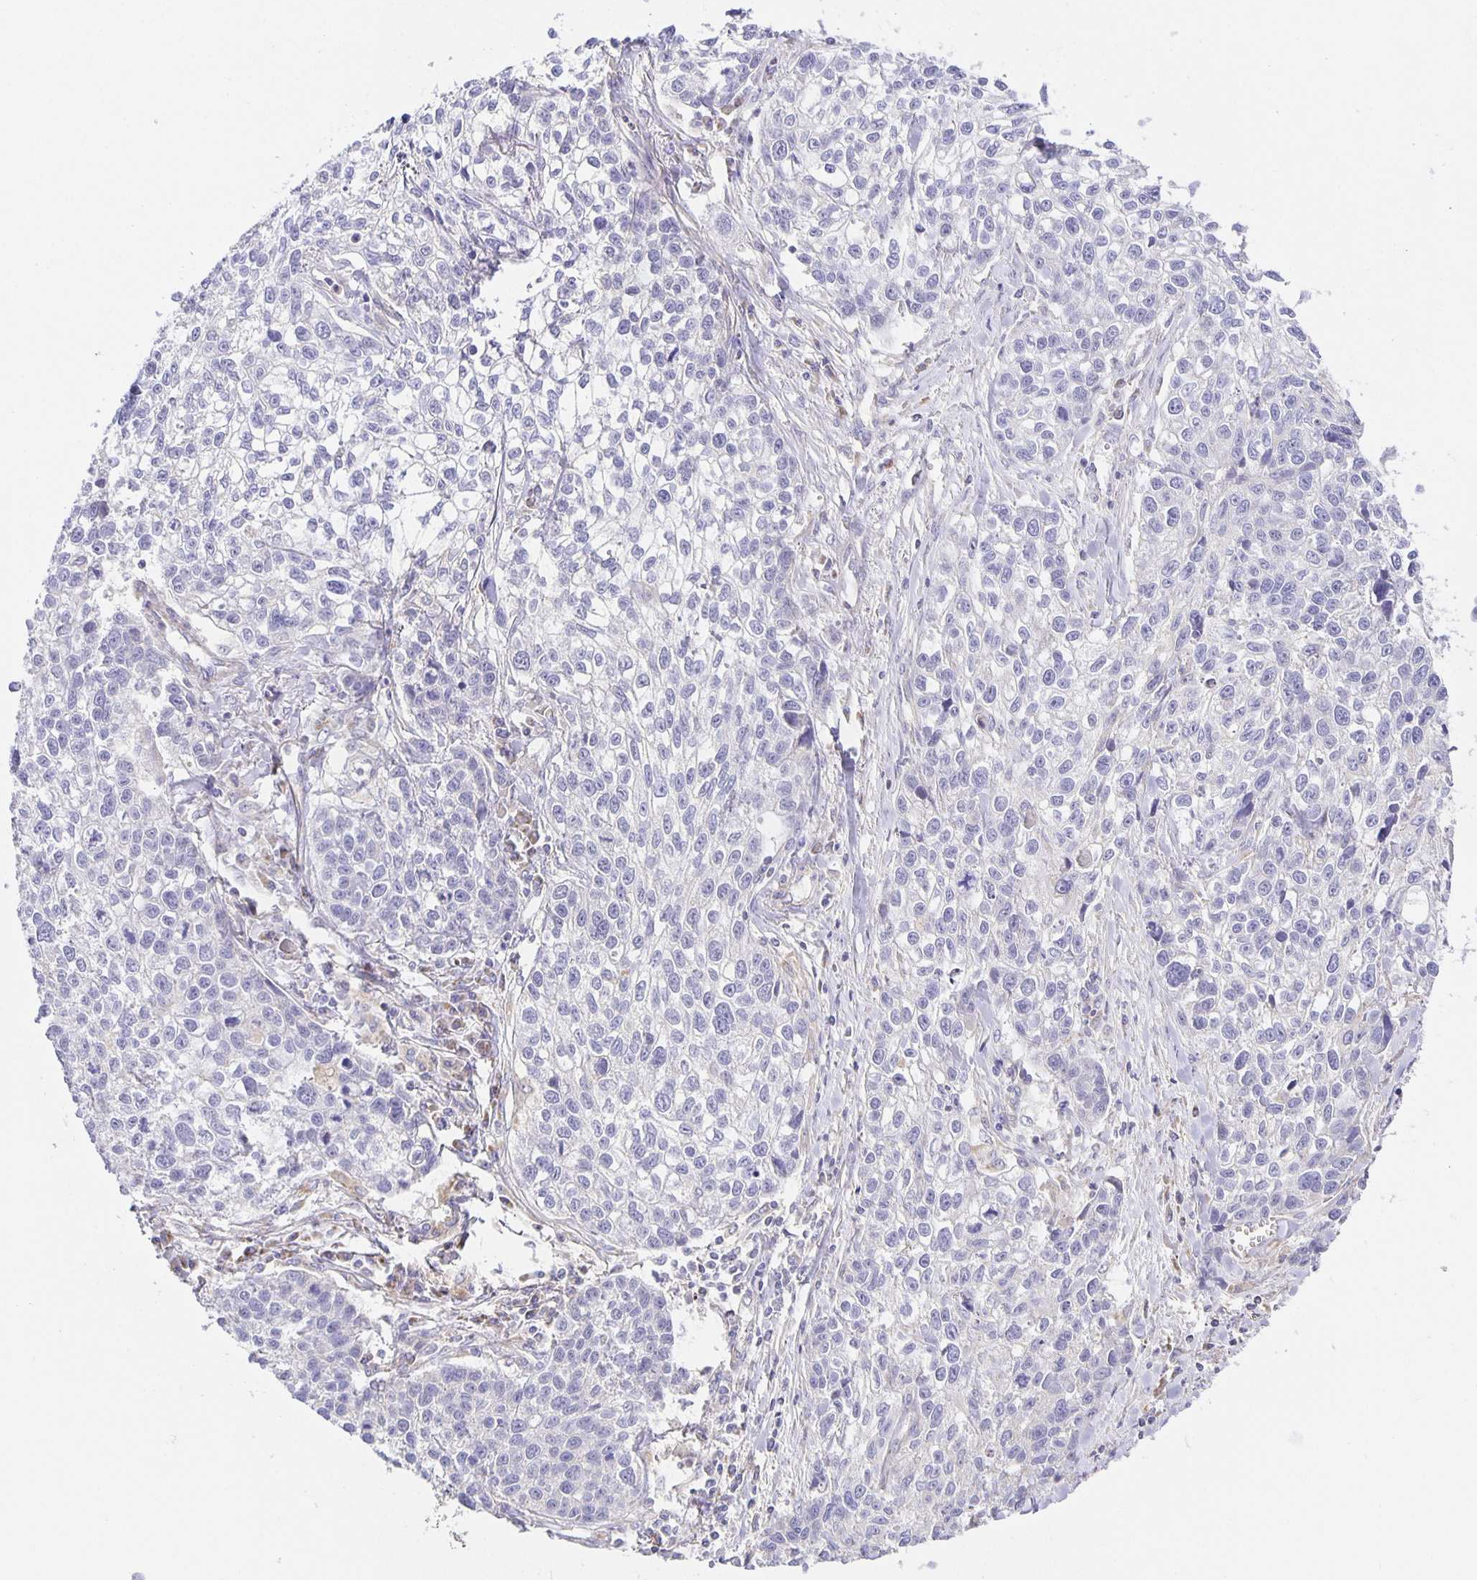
{"staining": {"intensity": "negative", "quantity": "none", "location": "none"}, "tissue": "lung cancer", "cell_type": "Tumor cells", "image_type": "cancer", "snomed": [{"axis": "morphology", "description": "Squamous cell carcinoma, NOS"}, {"axis": "topography", "description": "Lung"}], "caption": "IHC of lung squamous cell carcinoma shows no staining in tumor cells. (DAB (3,3'-diaminobenzidine) IHC, high magnification).", "gene": "FLRT3", "patient": {"sex": "male", "age": 74}}